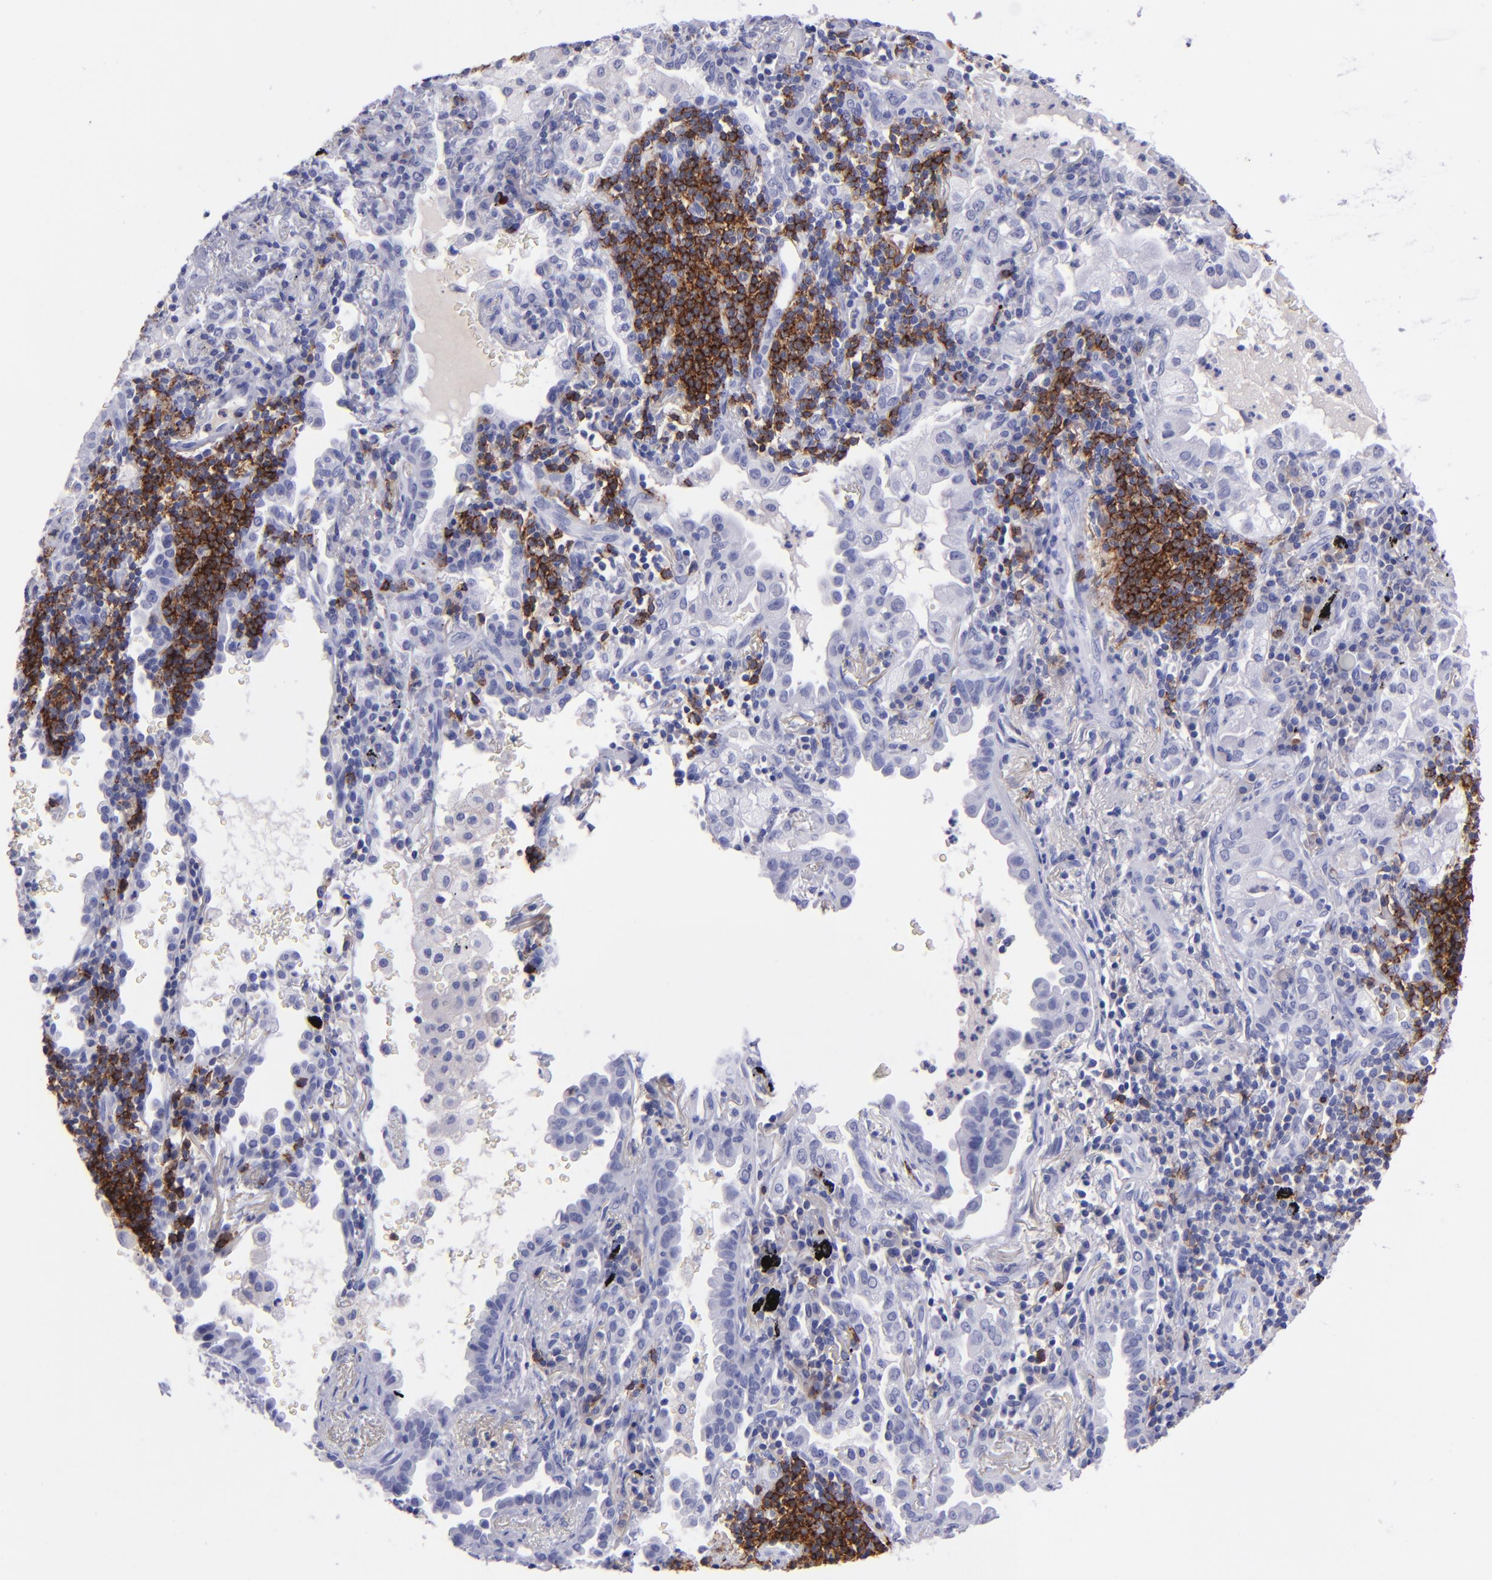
{"staining": {"intensity": "negative", "quantity": "none", "location": "none"}, "tissue": "lung cancer", "cell_type": "Tumor cells", "image_type": "cancer", "snomed": [{"axis": "morphology", "description": "Adenocarcinoma, NOS"}, {"axis": "topography", "description": "Lung"}], "caption": "IHC micrograph of human lung adenocarcinoma stained for a protein (brown), which reveals no expression in tumor cells.", "gene": "CD37", "patient": {"sex": "female", "age": 50}}